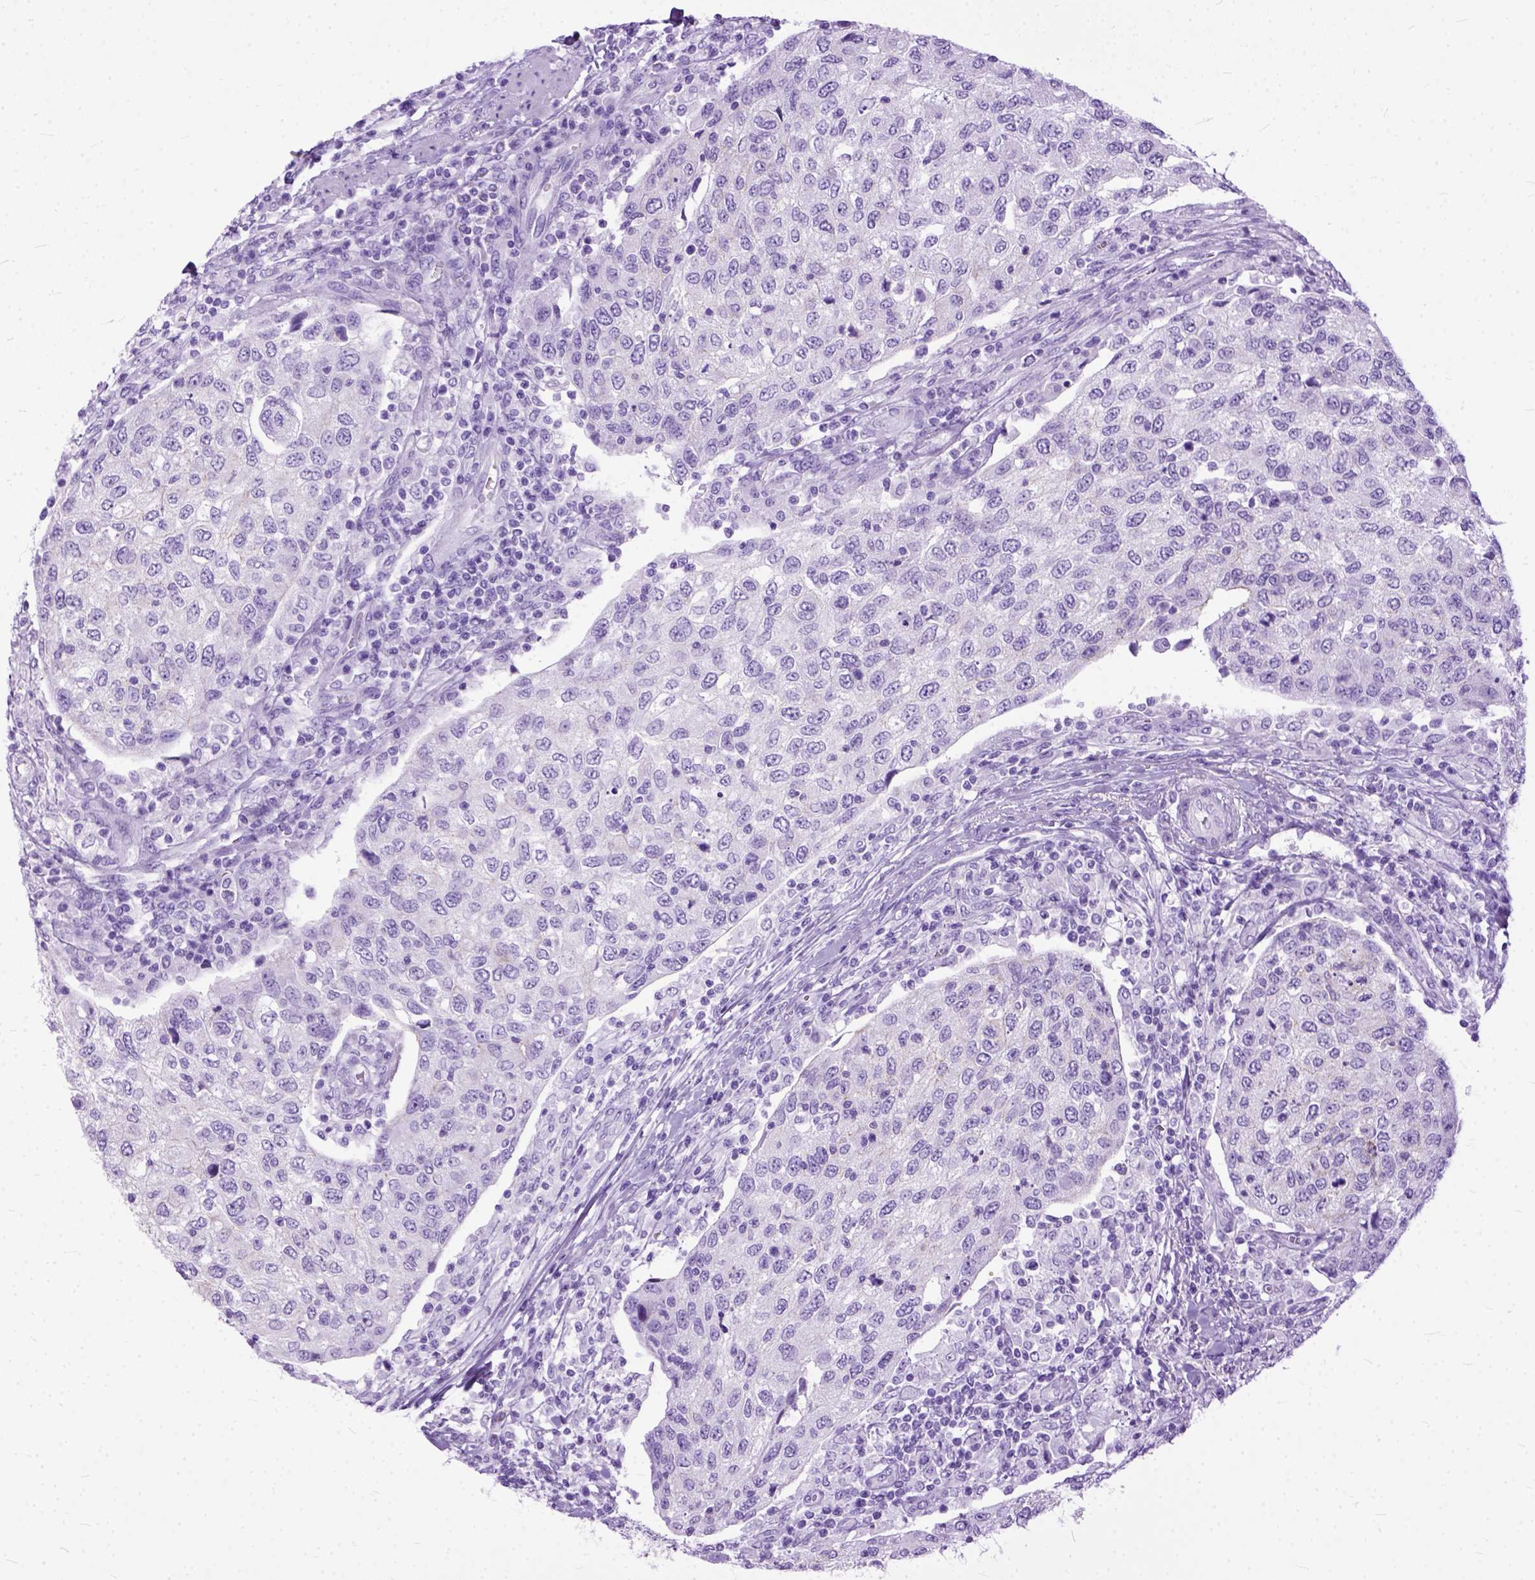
{"staining": {"intensity": "negative", "quantity": "none", "location": "none"}, "tissue": "urothelial cancer", "cell_type": "Tumor cells", "image_type": "cancer", "snomed": [{"axis": "morphology", "description": "Urothelial carcinoma, High grade"}, {"axis": "topography", "description": "Urinary bladder"}], "caption": "Tumor cells are negative for protein expression in human high-grade urothelial carcinoma.", "gene": "GNGT1", "patient": {"sex": "female", "age": 78}}